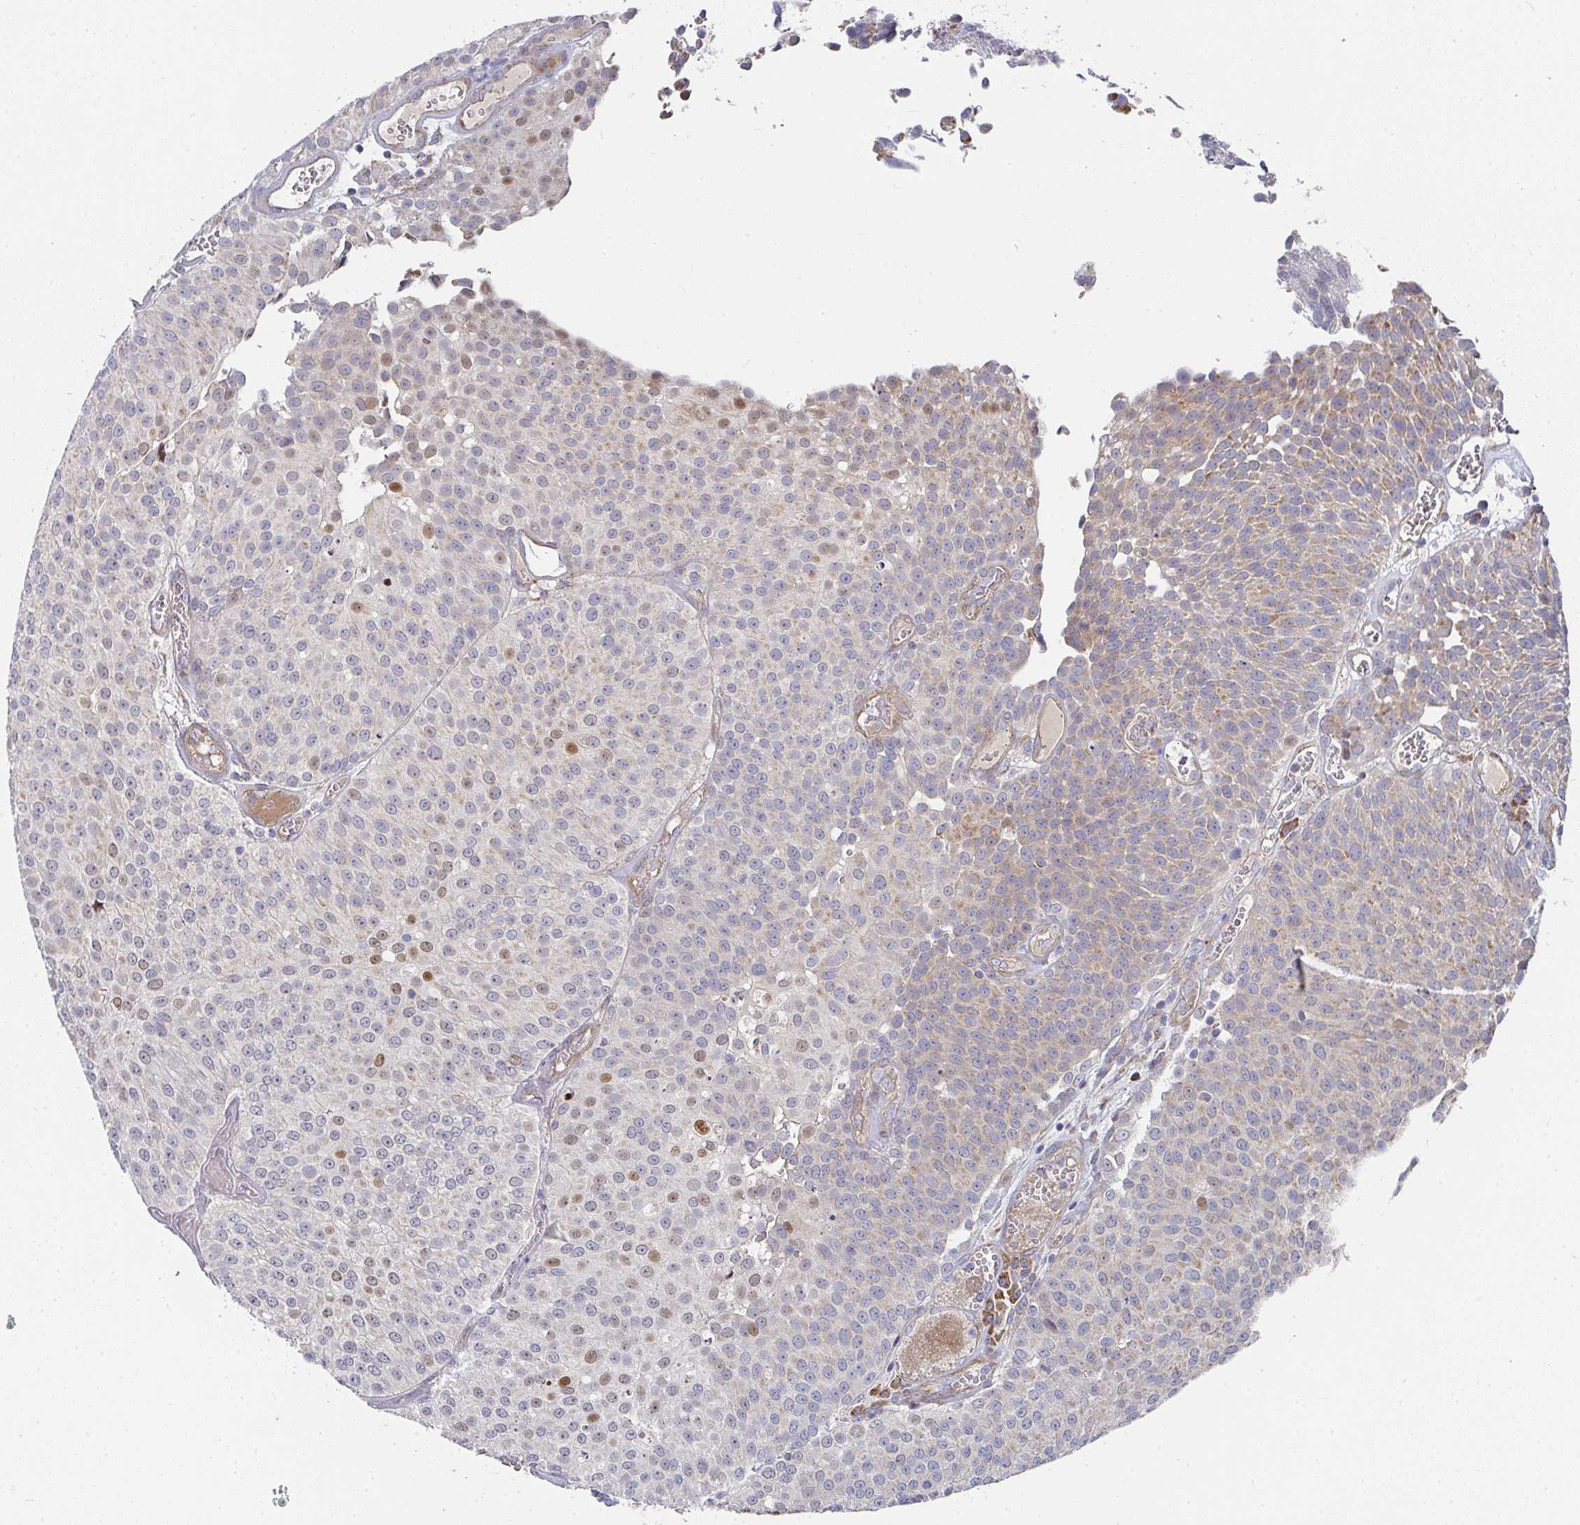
{"staining": {"intensity": "moderate", "quantity": "25%-75%", "location": "cytoplasmic/membranous,nuclear"}, "tissue": "urothelial cancer", "cell_type": "Tumor cells", "image_type": "cancer", "snomed": [{"axis": "morphology", "description": "Urothelial carcinoma, Low grade"}, {"axis": "topography", "description": "Urinary bladder"}], "caption": "High-magnification brightfield microscopy of urothelial carcinoma (low-grade) stained with DAB (3,3'-diaminobenzidine) (brown) and counterstained with hematoxylin (blue). tumor cells exhibit moderate cytoplasmic/membranous and nuclear positivity is appreciated in about25%-75% of cells. (Stains: DAB in brown, nuclei in blue, Microscopy: brightfield microscopy at high magnification).", "gene": "RHEBL1", "patient": {"sex": "female", "age": 79}}